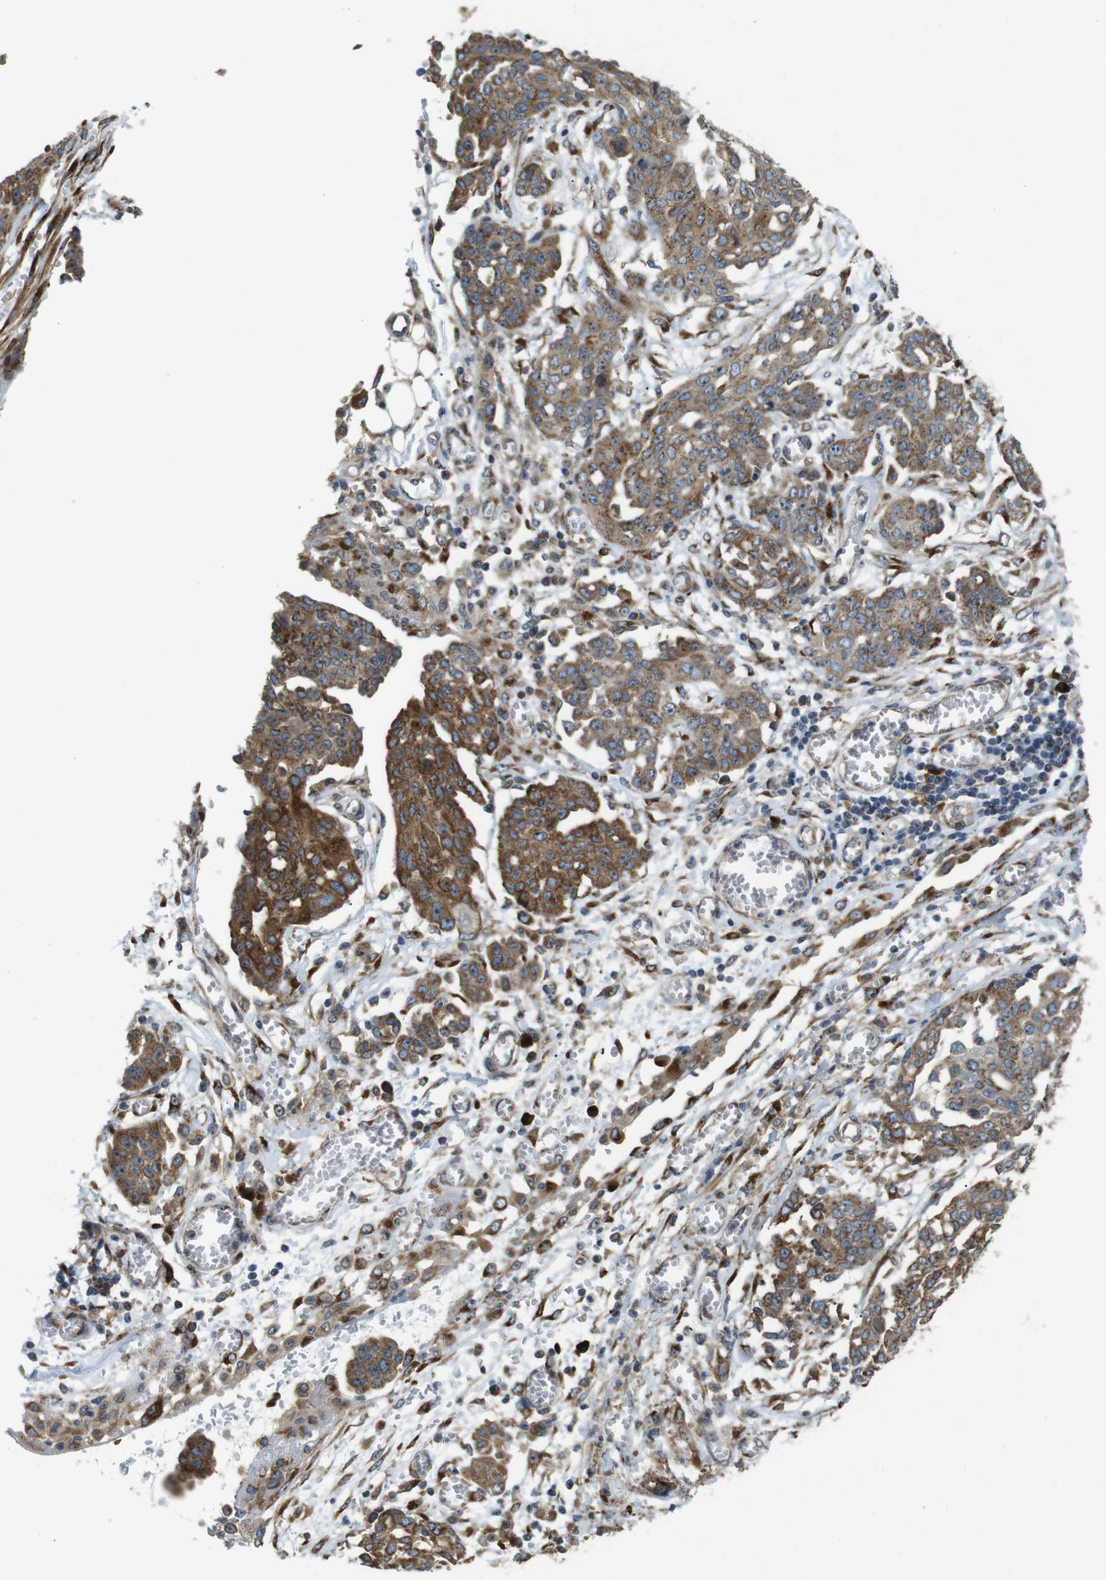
{"staining": {"intensity": "strong", "quantity": ">75%", "location": "cytoplasmic/membranous"}, "tissue": "ovarian cancer", "cell_type": "Tumor cells", "image_type": "cancer", "snomed": [{"axis": "morphology", "description": "Cystadenocarcinoma, serous, NOS"}, {"axis": "topography", "description": "Soft tissue"}, {"axis": "topography", "description": "Ovary"}], "caption": "The image displays a brown stain indicating the presence of a protein in the cytoplasmic/membranous of tumor cells in ovarian serous cystadenocarcinoma. The staining was performed using DAB, with brown indicating positive protein expression. Nuclei are stained blue with hematoxylin.", "gene": "TMEM143", "patient": {"sex": "female", "age": 57}}